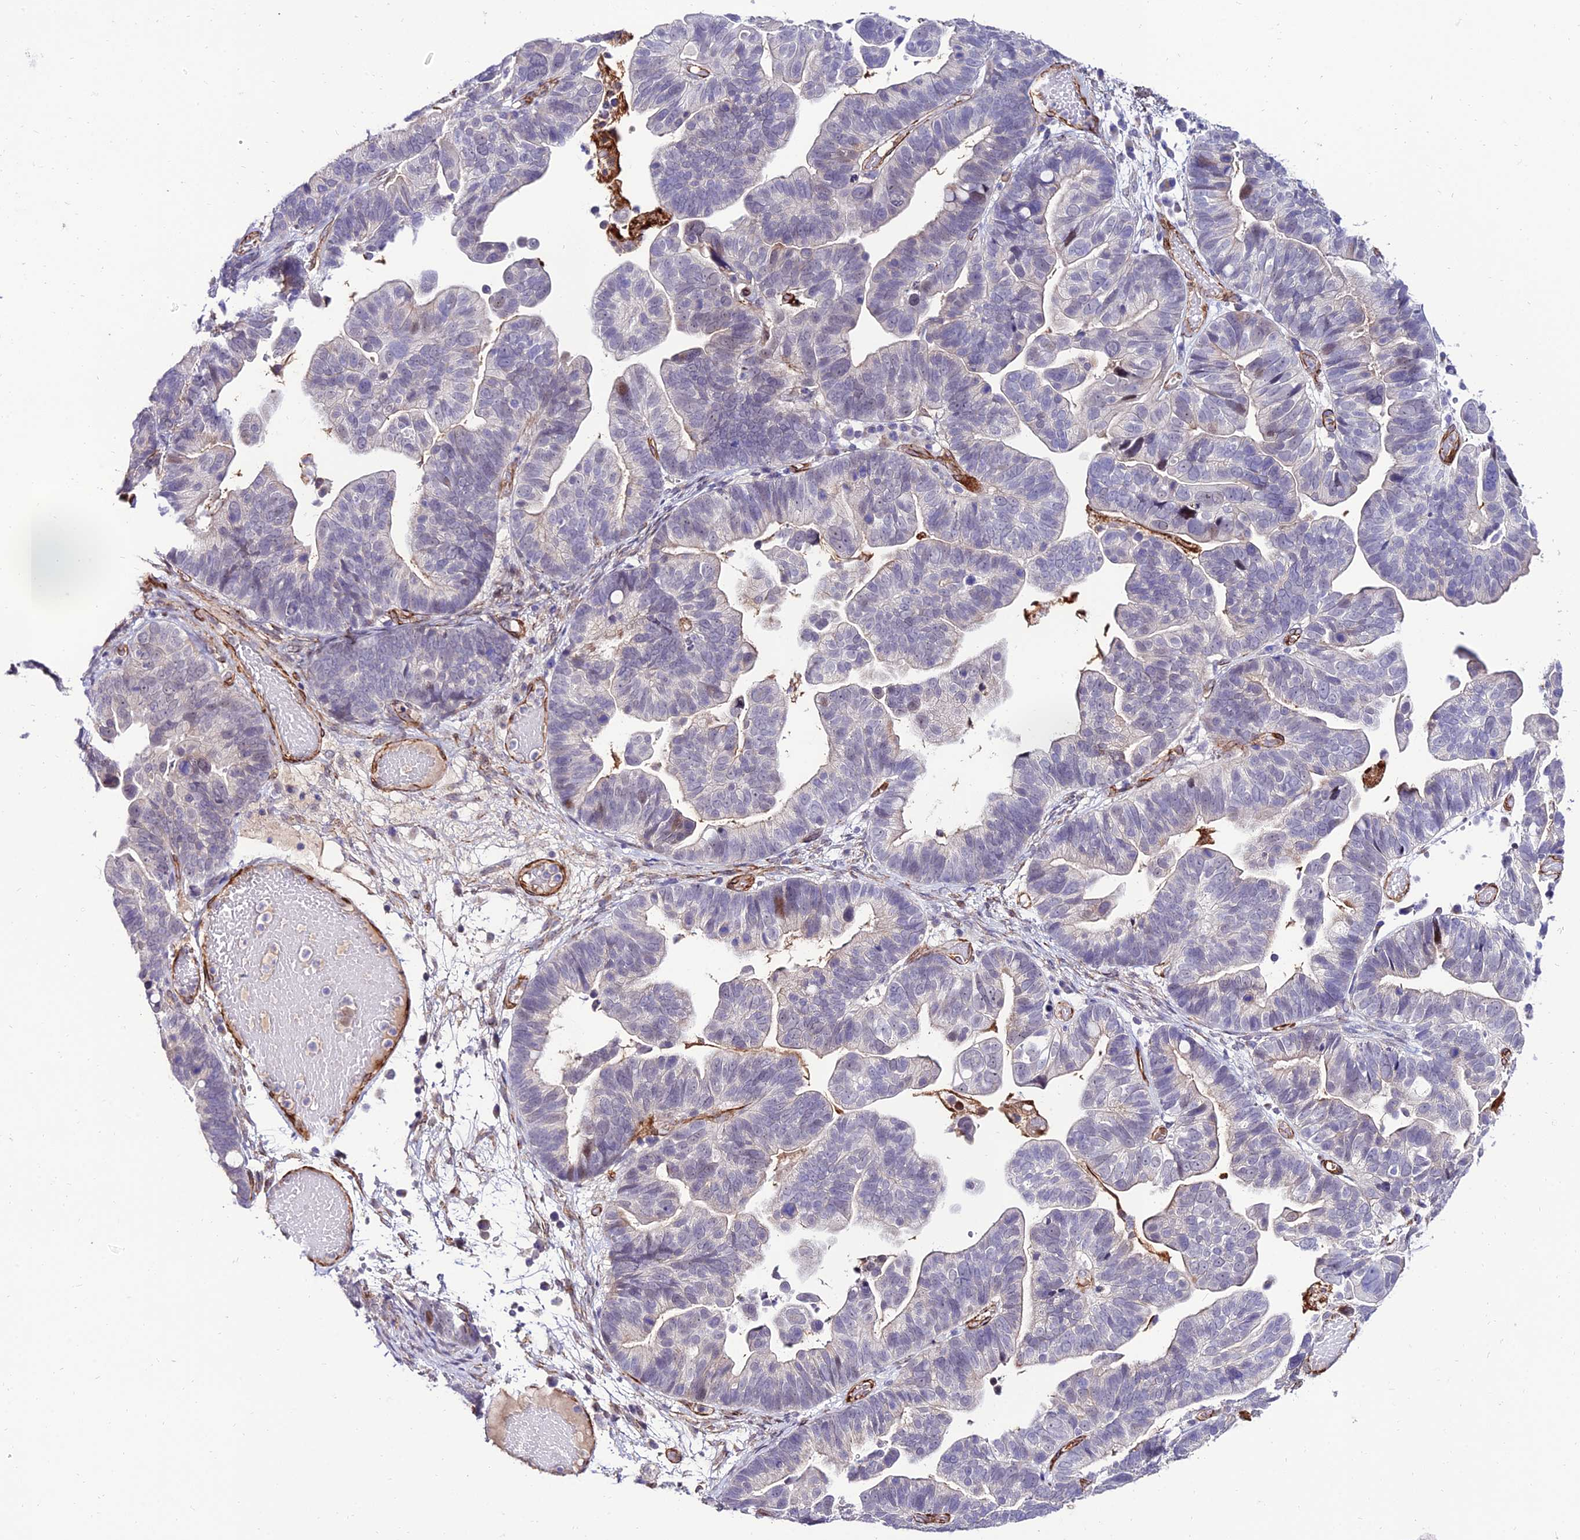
{"staining": {"intensity": "negative", "quantity": "none", "location": "none"}, "tissue": "ovarian cancer", "cell_type": "Tumor cells", "image_type": "cancer", "snomed": [{"axis": "morphology", "description": "Cystadenocarcinoma, serous, NOS"}, {"axis": "topography", "description": "Ovary"}], "caption": "Immunohistochemistry (IHC) image of ovarian serous cystadenocarcinoma stained for a protein (brown), which demonstrates no positivity in tumor cells.", "gene": "ALDH3B2", "patient": {"sex": "female", "age": 56}}